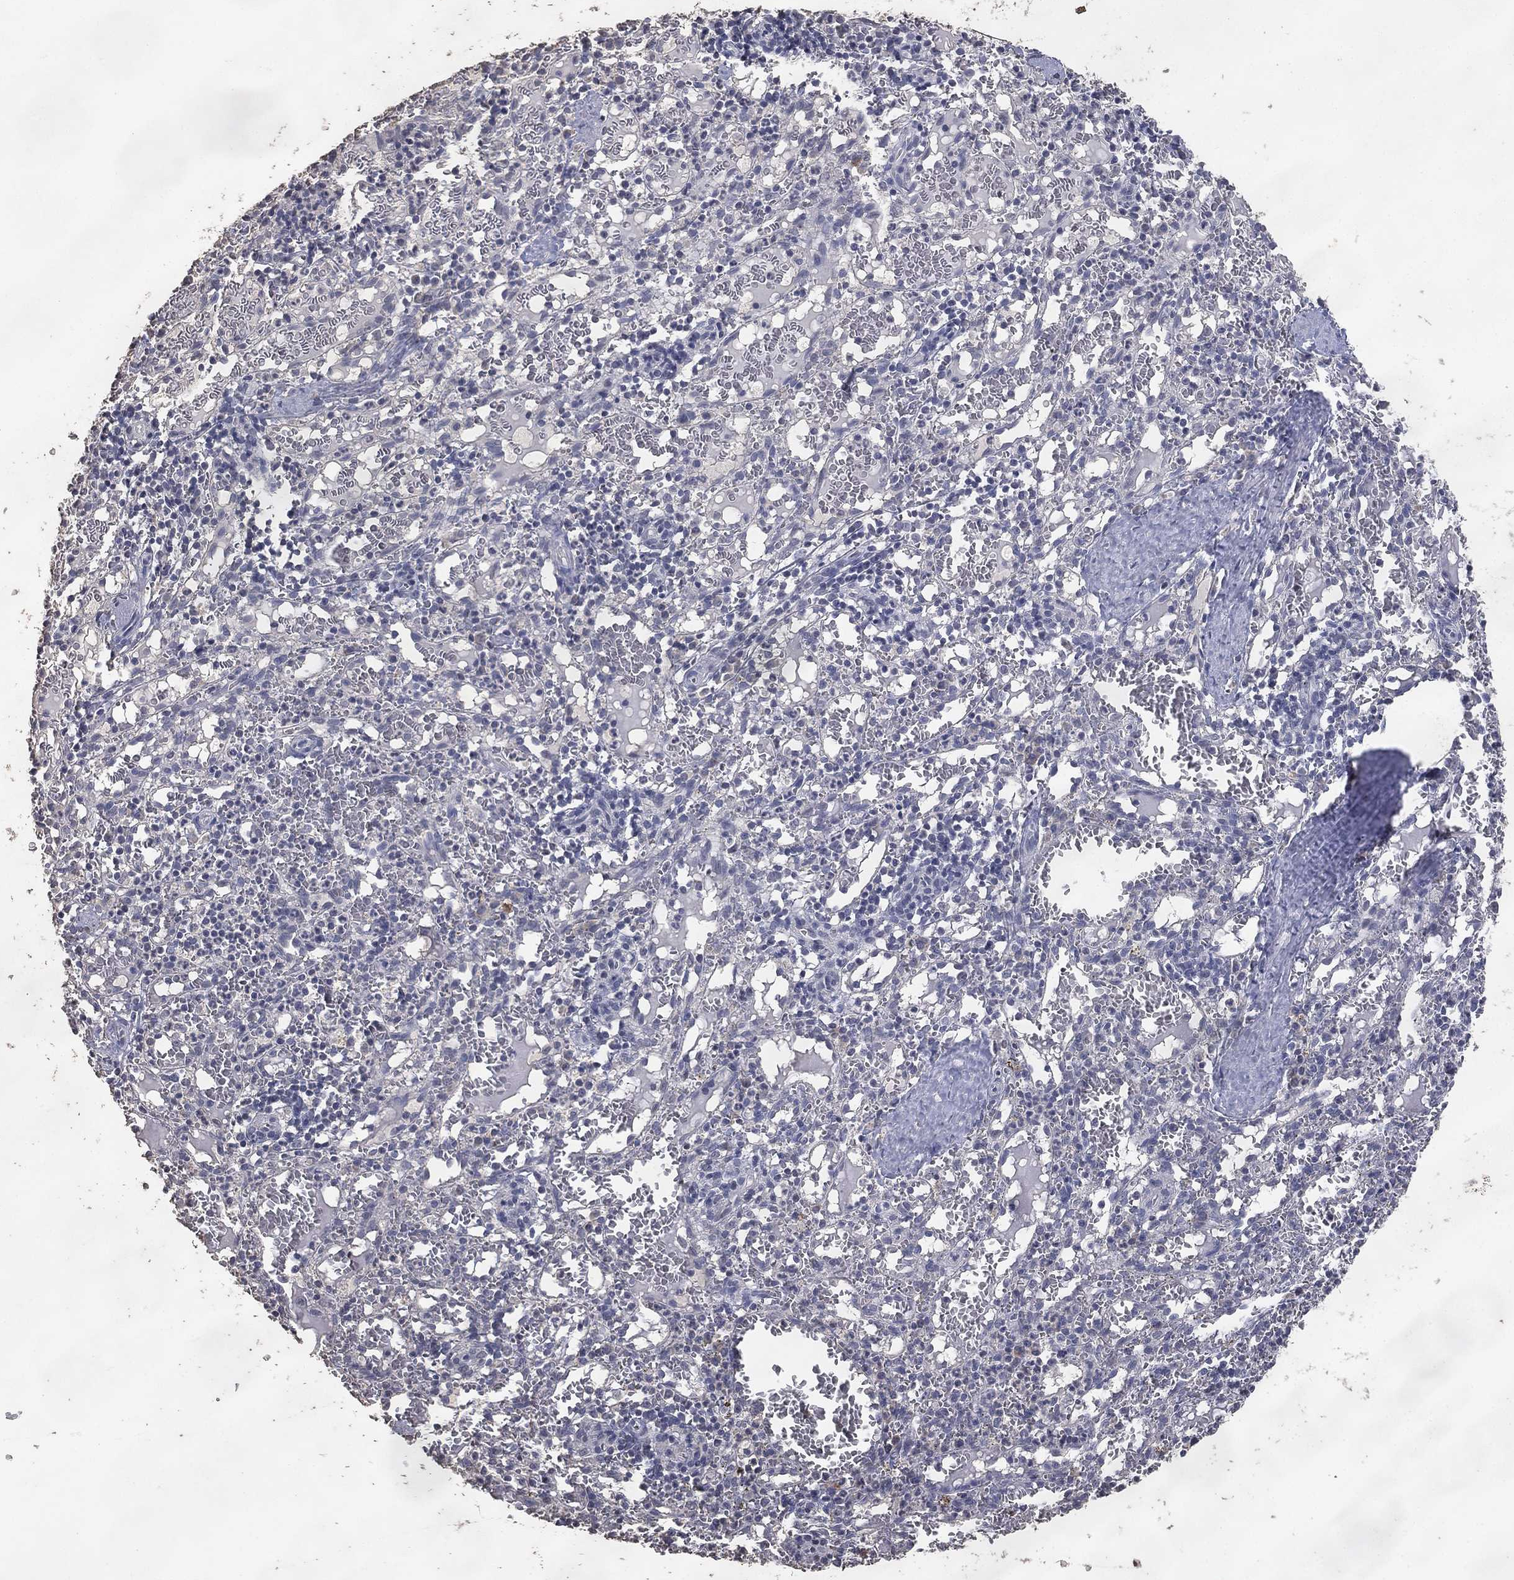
{"staining": {"intensity": "negative", "quantity": "none", "location": "none"}, "tissue": "spleen", "cell_type": "Cells in red pulp", "image_type": "normal", "snomed": [{"axis": "morphology", "description": "Normal tissue, NOS"}, {"axis": "topography", "description": "Spleen"}], "caption": "A micrograph of spleen stained for a protein exhibits no brown staining in cells in red pulp. (DAB (3,3'-diaminobenzidine) IHC with hematoxylin counter stain).", "gene": "DSG1", "patient": {"sex": "male", "age": 11}}